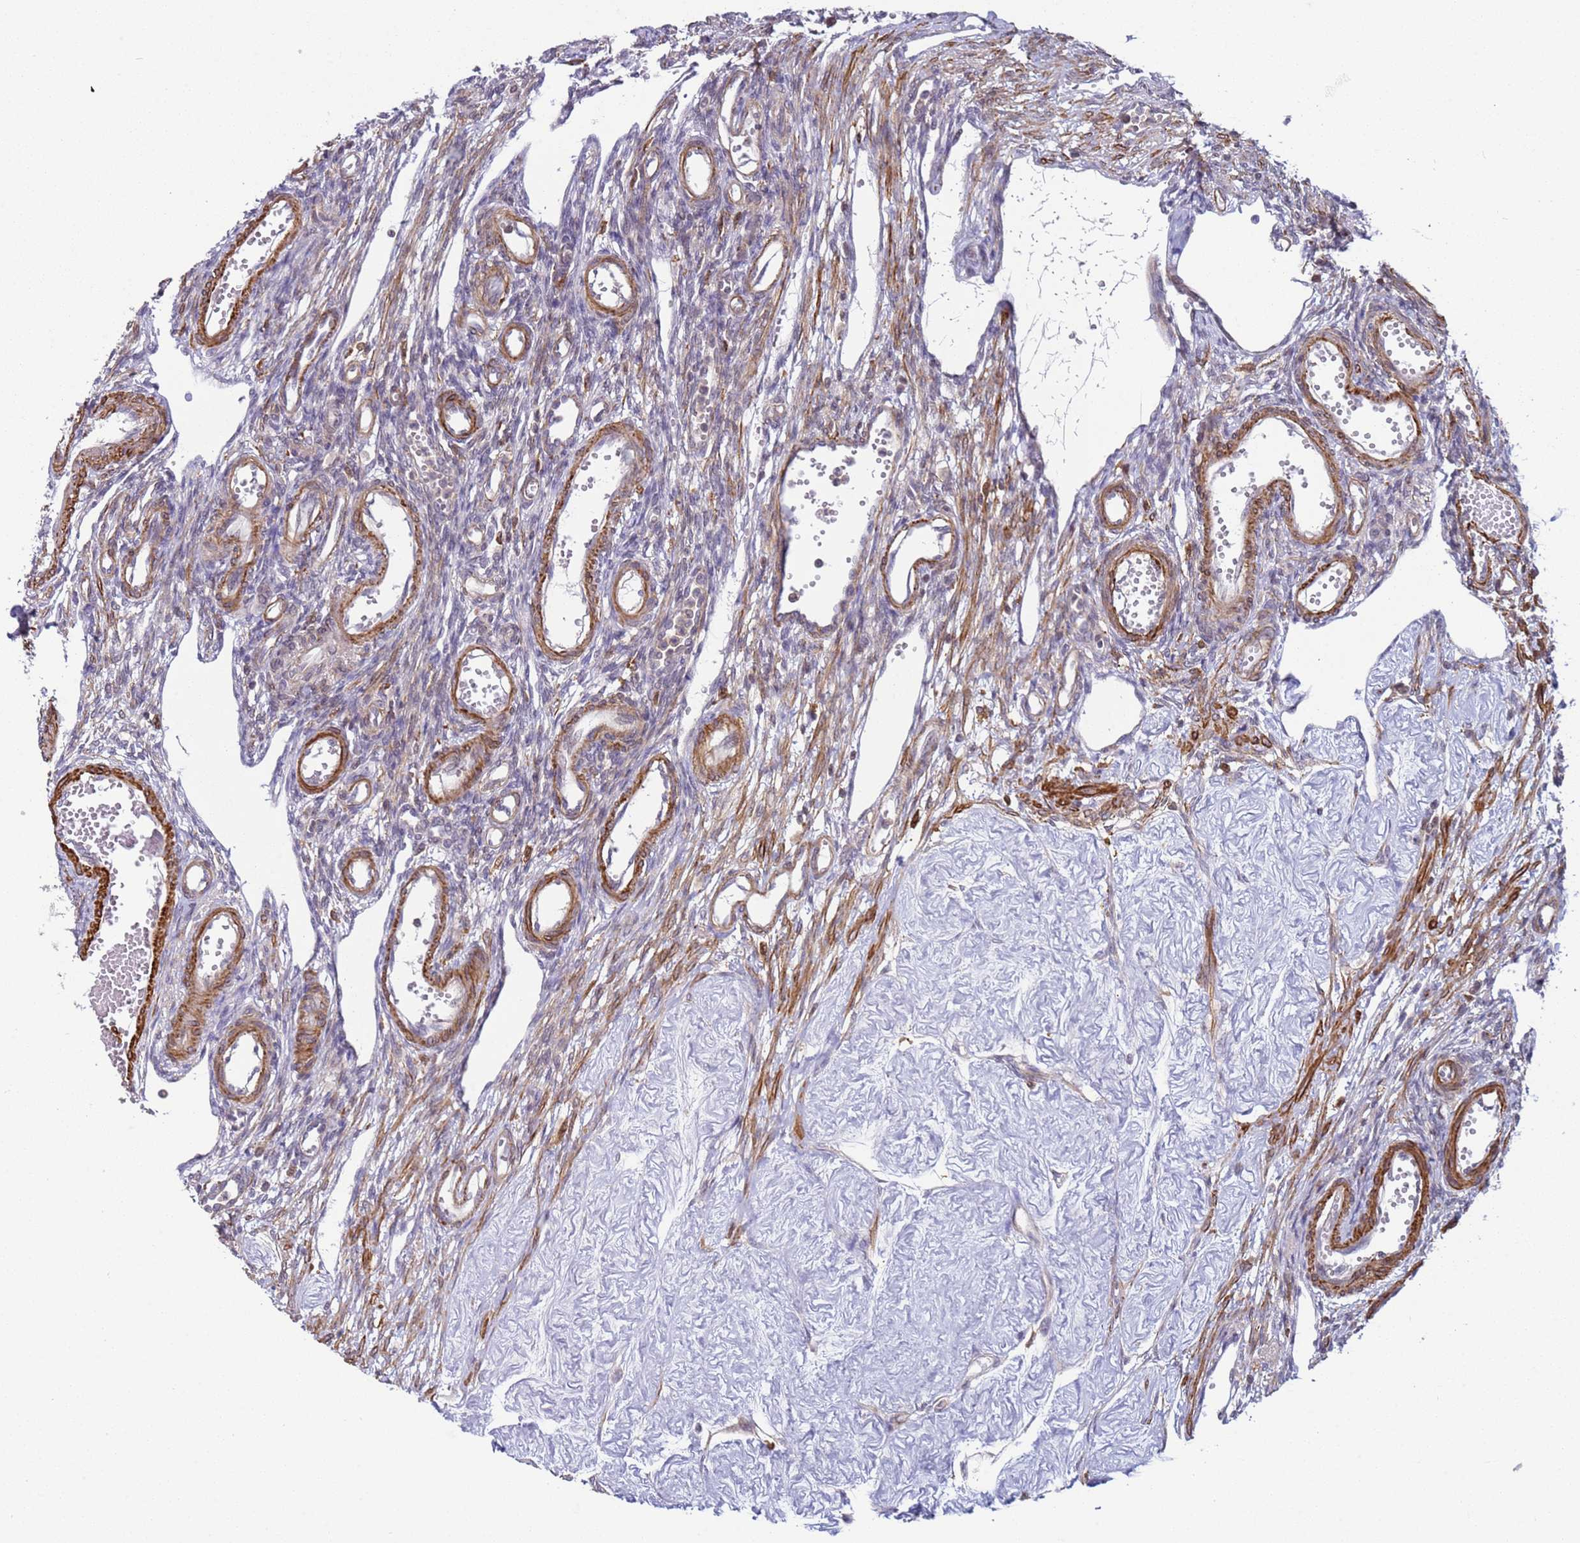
{"staining": {"intensity": "negative", "quantity": "none", "location": "none"}, "tissue": "ovary", "cell_type": "Follicle cells", "image_type": "normal", "snomed": [{"axis": "morphology", "description": "Normal tissue, NOS"}, {"axis": "morphology", "description": "Cyst, NOS"}, {"axis": "topography", "description": "Ovary"}], "caption": "Immunohistochemistry (IHC) of normal ovary reveals no staining in follicle cells. (DAB immunohistochemistry (IHC) with hematoxylin counter stain).", "gene": "SNAPC4", "patient": {"sex": "female", "age": 33}}